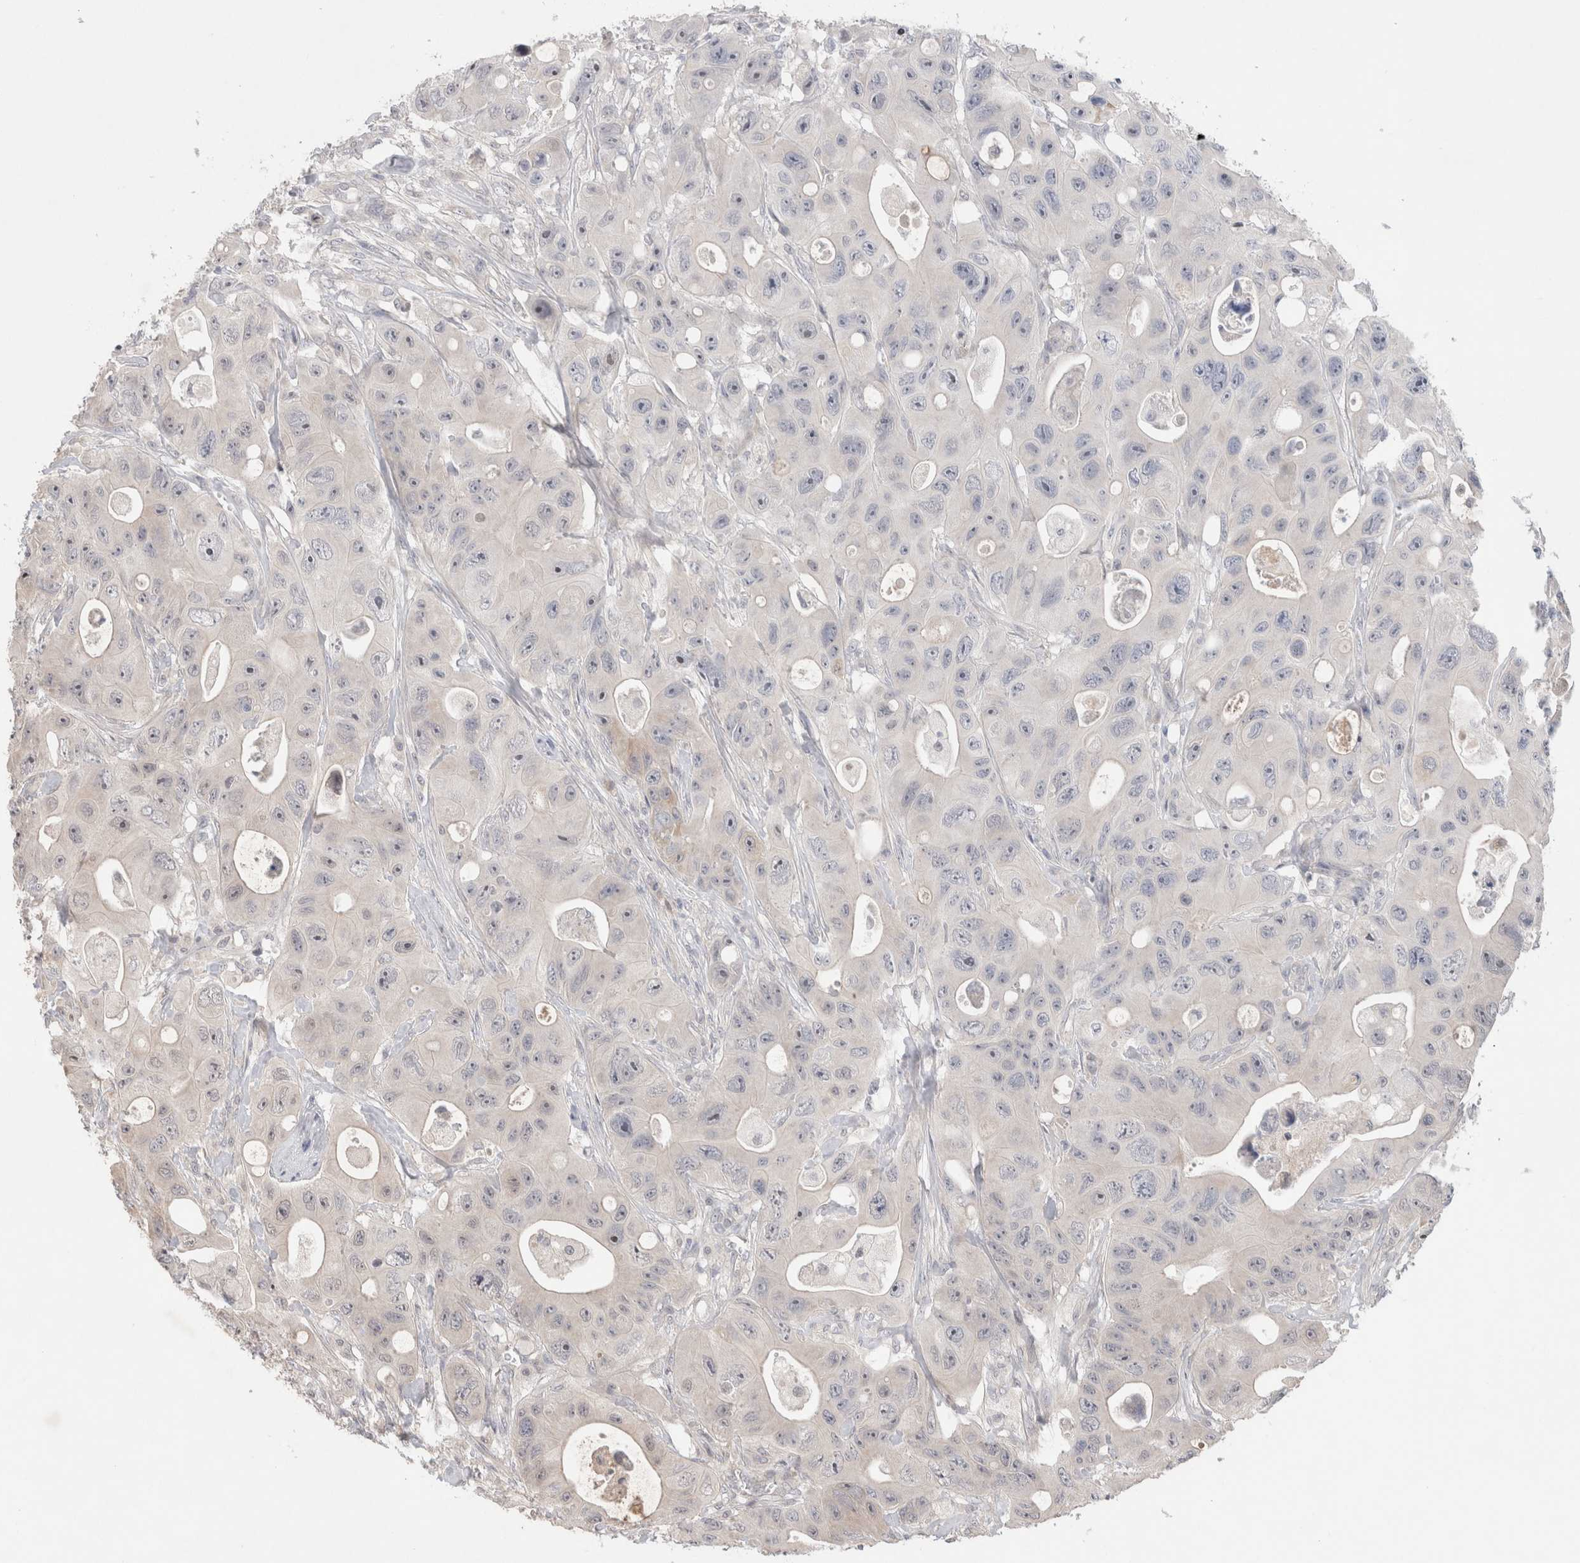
{"staining": {"intensity": "negative", "quantity": "none", "location": "none"}, "tissue": "colorectal cancer", "cell_type": "Tumor cells", "image_type": "cancer", "snomed": [{"axis": "morphology", "description": "Adenocarcinoma, NOS"}, {"axis": "topography", "description": "Colon"}], "caption": "DAB immunohistochemical staining of adenocarcinoma (colorectal) exhibits no significant staining in tumor cells.", "gene": "SYDE2", "patient": {"sex": "female", "age": 46}}